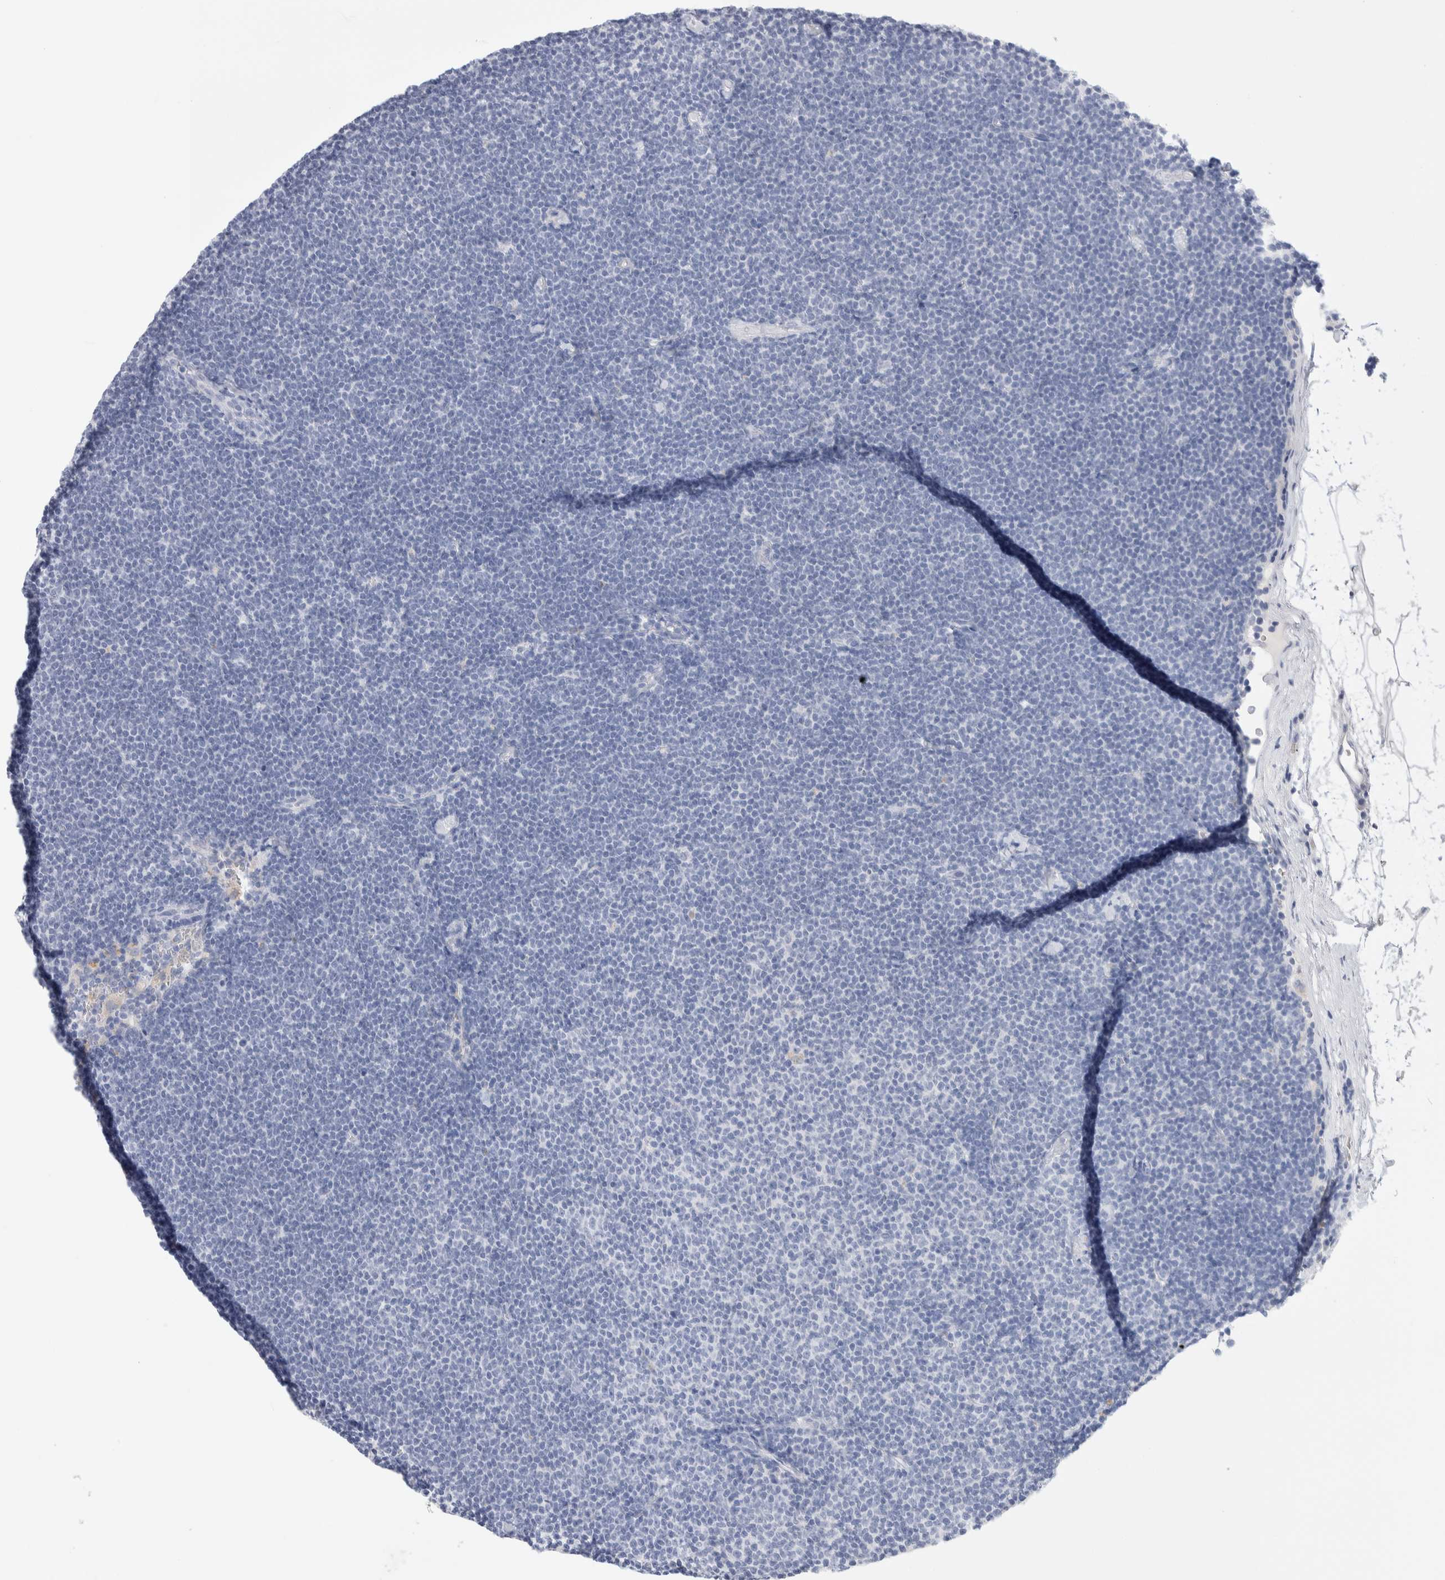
{"staining": {"intensity": "negative", "quantity": "none", "location": "none"}, "tissue": "lymphoma", "cell_type": "Tumor cells", "image_type": "cancer", "snomed": [{"axis": "morphology", "description": "Malignant lymphoma, non-Hodgkin's type, Low grade"}, {"axis": "topography", "description": "Lymph node"}], "caption": "A photomicrograph of low-grade malignant lymphoma, non-Hodgkin's type stained for a protein demonstrates no brown staining in tumor cells.", "gene": "GDA", "patient": {"sex": "female", "age": 53}}